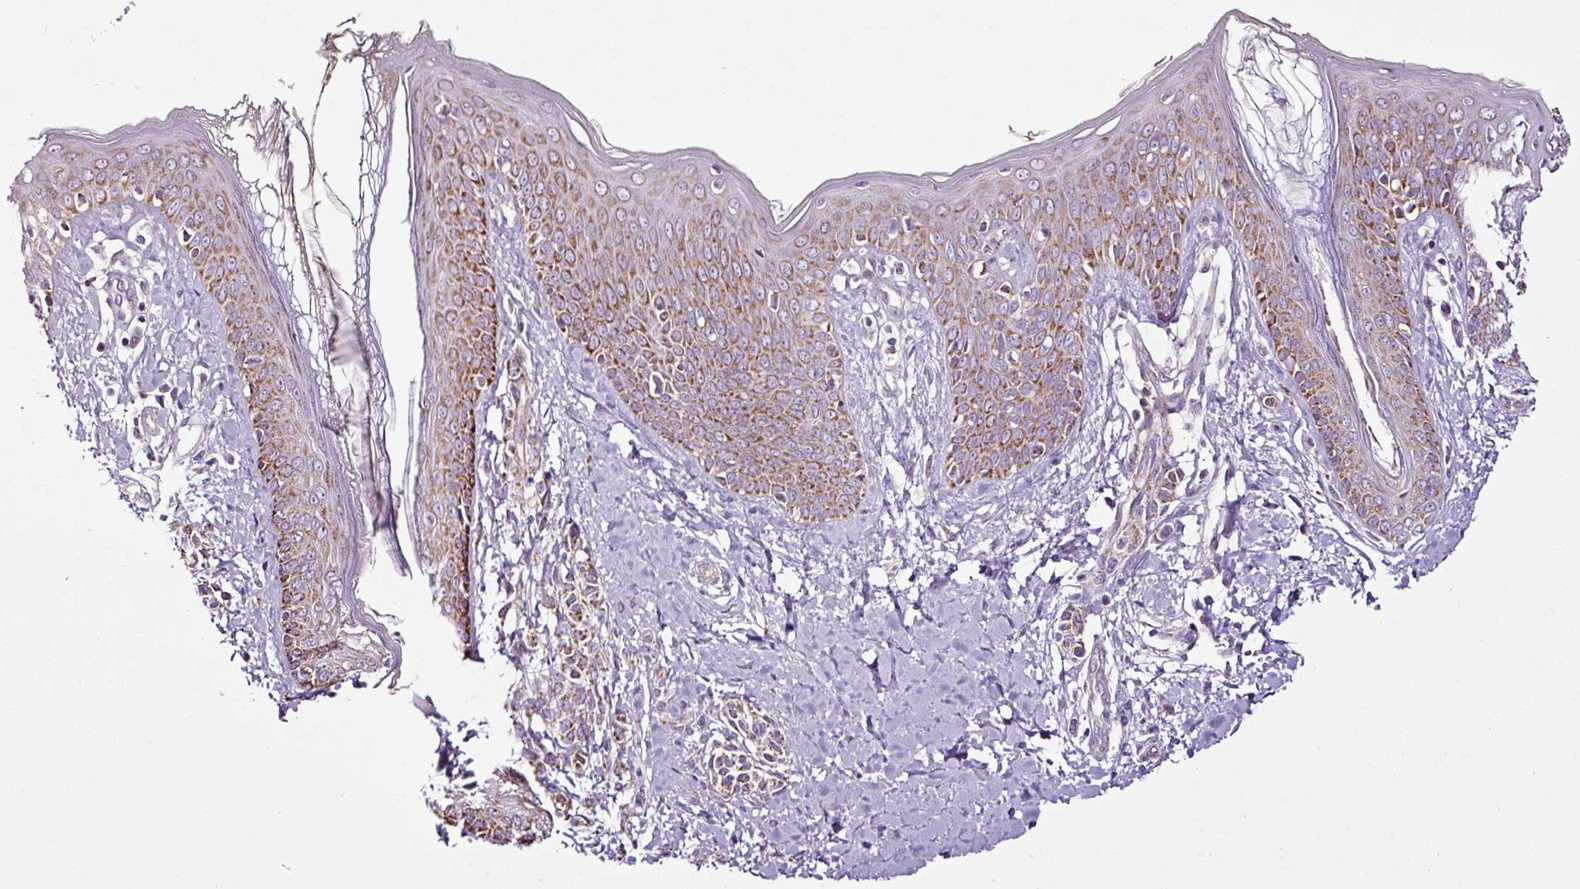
{"staining": {"intensity": "negative", "quantity": "none", "location": "none"}, "tissue": "skin", "cell_type": "Fibroblasts", "image_type": "normal", "snomed": [{"axis": "morphology", "description": "Normal tissue, NOS"}, {"axis": "topography", "description": "Skin"}], "caption": "Micrograph shows no significant protein positivity in fibroblasts of unremarkable skin. The staining was performed using DAB to visualize the protein expression in brown, while the nuclei were stained in blue with hematoxylin (Magnification: 20x).", "gene": "DPAGT1", "patient": {"sex": "male", "age": 16}}